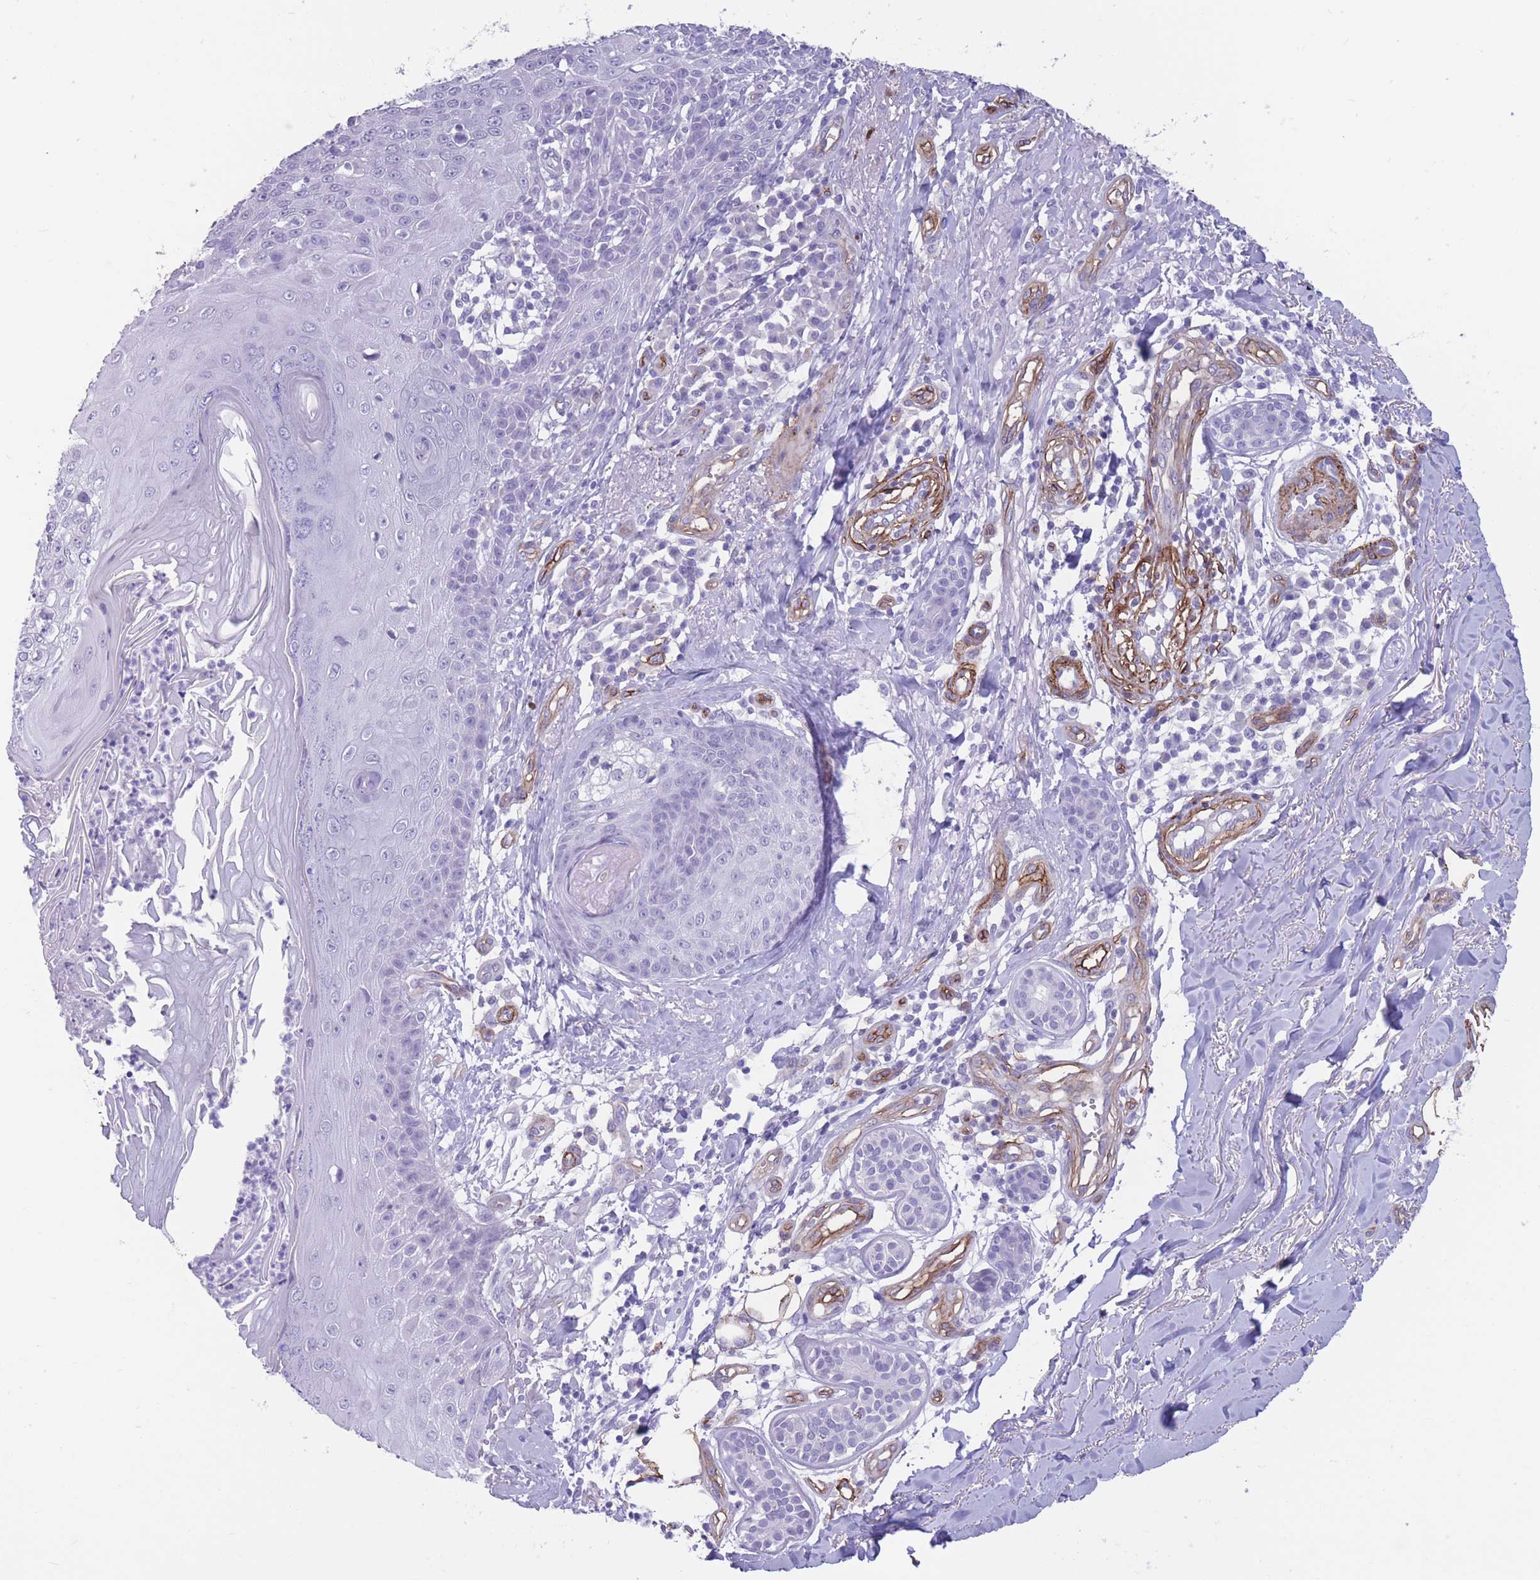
{"staining": {"intensity": "negative", "quantity": "none", "location": "none"}, "tissue": "skin cancer", "cell_type": "Tumor cells", "image_type": "cancer", "snomed": [{"axis": "morphology", "description": "Squamous cell carcinoma, NOS"}, {"axis": "topography", "description": "Skin"}], "caption": "This photomicrograph is of skin cancer stained with immunohistochemistry (IHC) to label a protein in brown with the nuclei are counter-stained blue. There is no positivity in tumor cells.", "gene": "DPYD", "patient": {"sex": "male", "age": 71}}